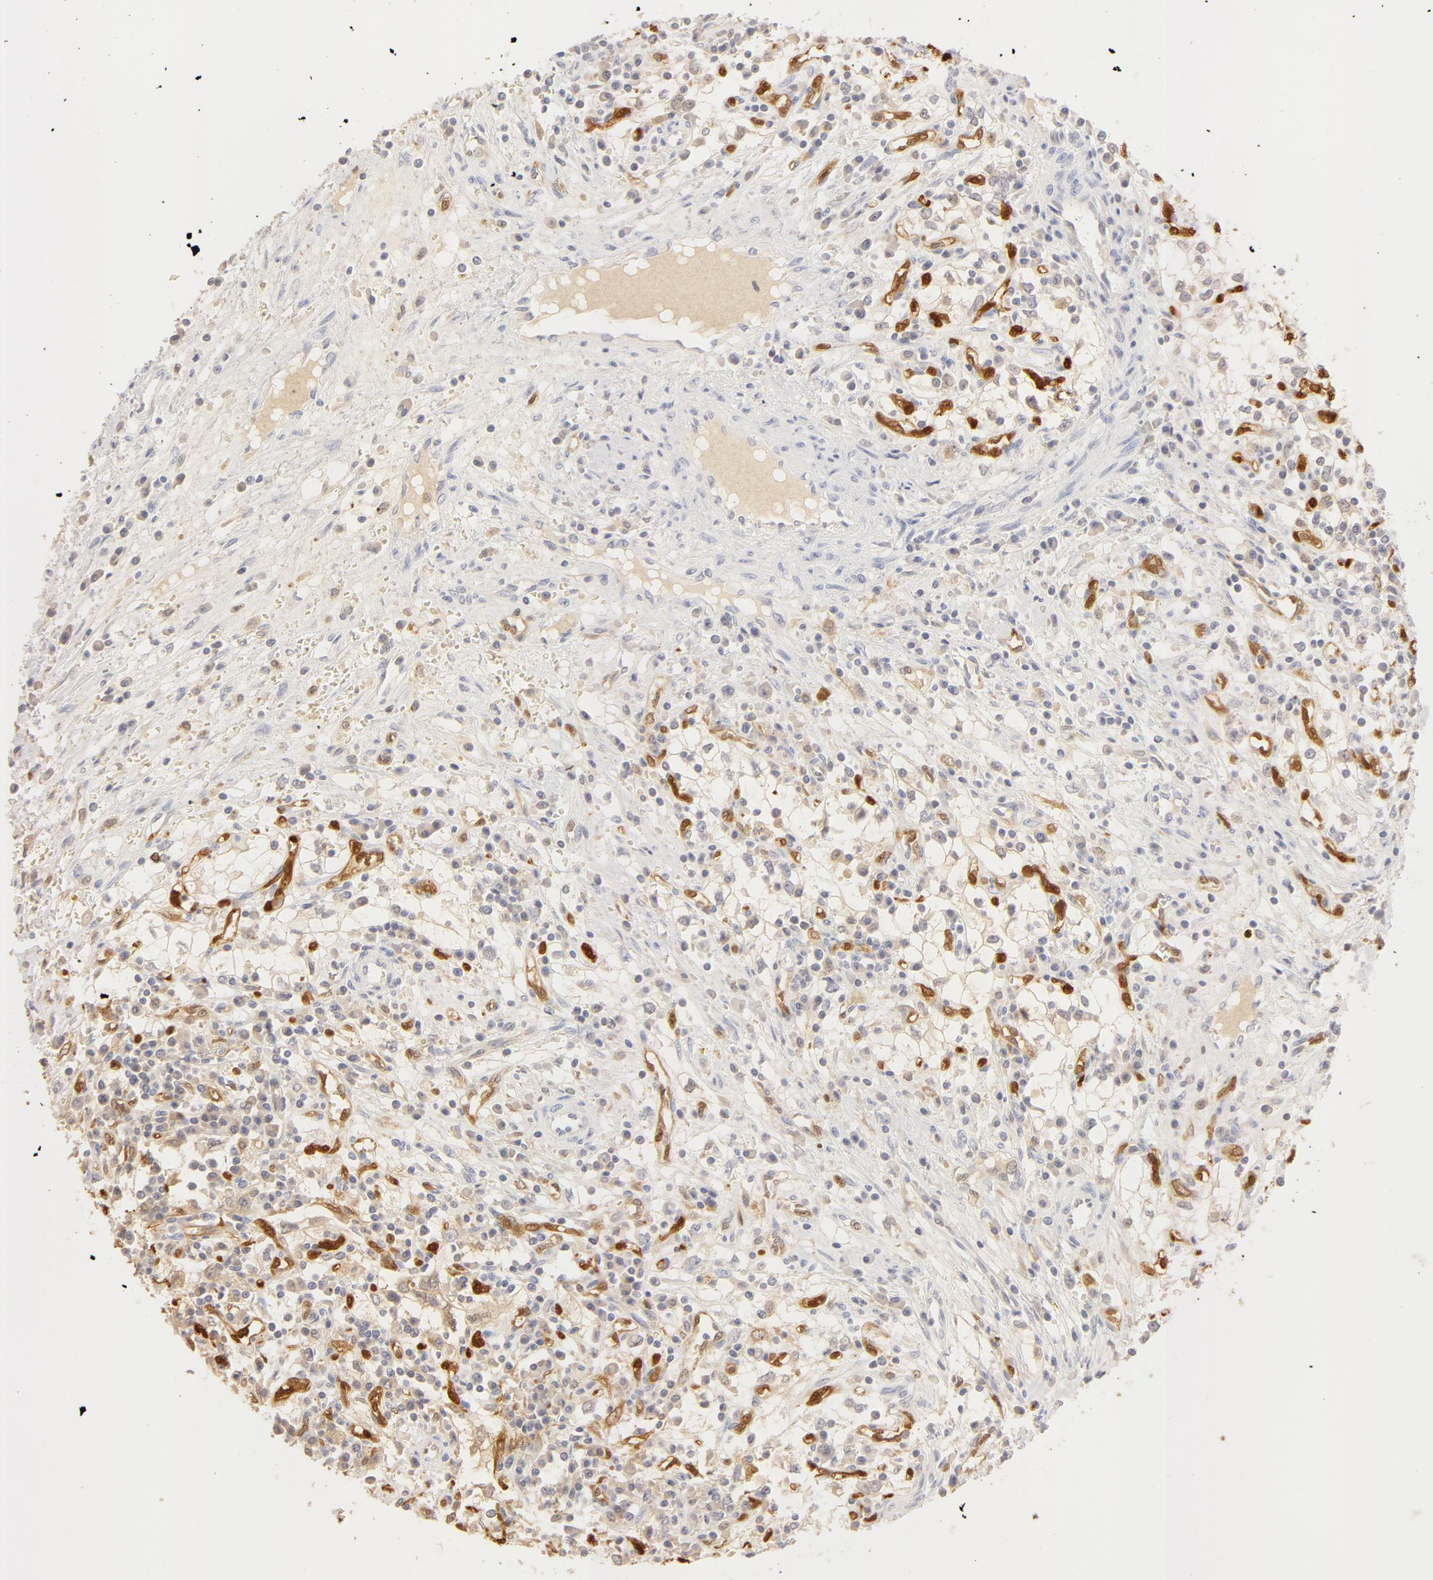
{"staining": {"intensity": "negative", "quantity": "none", "location": "none"}, "tissue": "renal cancer", "cell_type": "Tumor cells", "image_type": "cancer", "snomed": [{"axis": "morphology", "description": "Adenocarcinoma, NOS"}, {"axis": "topography", "description": "Kidney"}], "caption": "This is an immunohistochemistry (IHC) image of human renal cancer. There is no staining in tumor cells.", "gene": "CA2", "patient": {"sex": "male", "age": 82}}